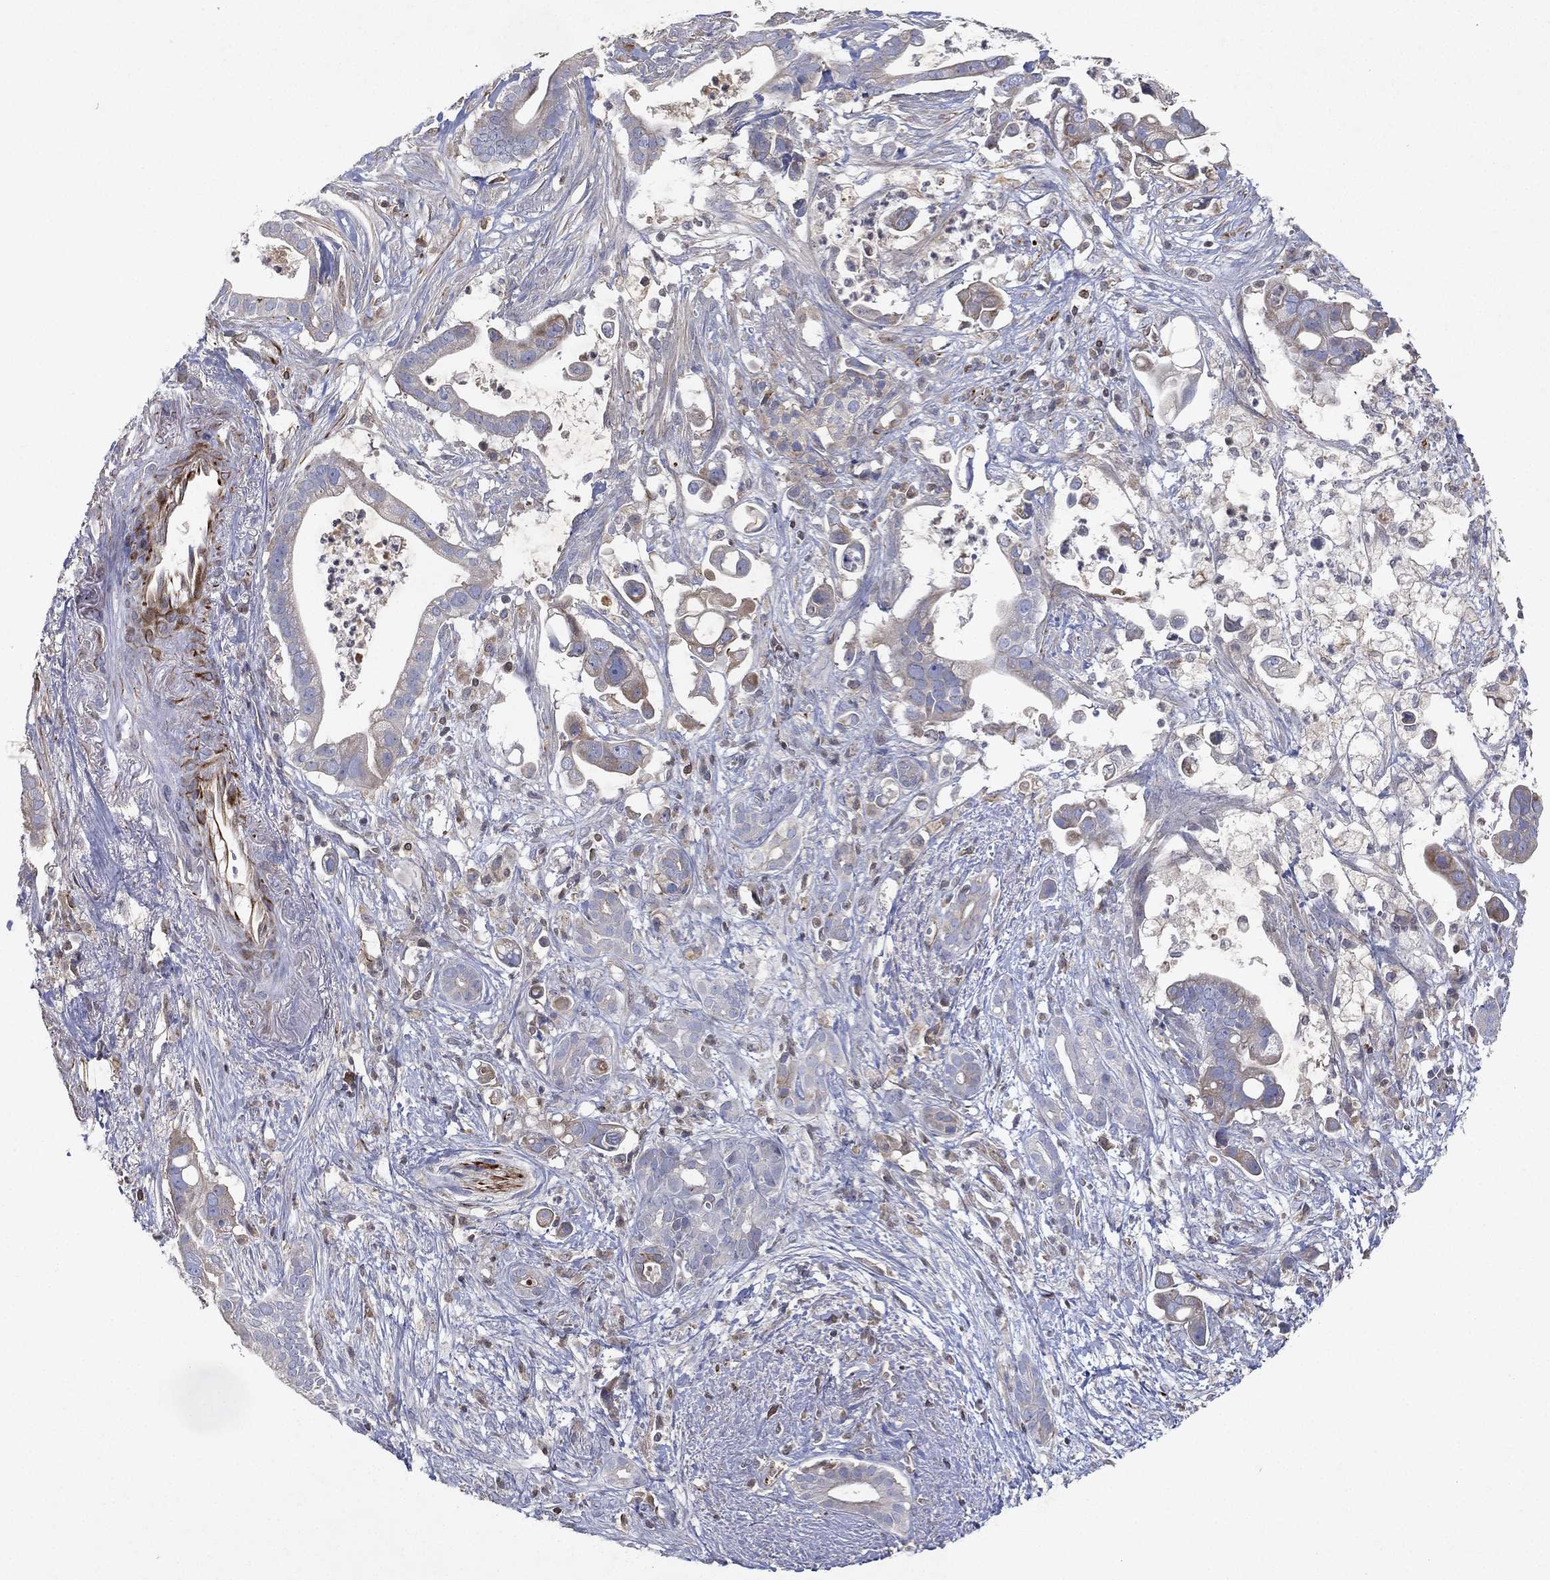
{"staining": {"intensity": "negative", "quantity": "none", "location": "none"}, "tissue": "pancreatic cancer", "cell_type": "Tumor cells", "image_type": "cancer", "snomed": [{"axis": "morphology", "description": "Adenocarcinoma, NOS"}, {"axis": "topography", "description": "Pancreas"}], "caption": "Human pancreatic adenocarcinoma stained for a protein using immunohistochemistry (IHC) demonstrates no expression in tumor cells.", "gene": "FLI1", "patient": {"sex": "male", "age": 61}}